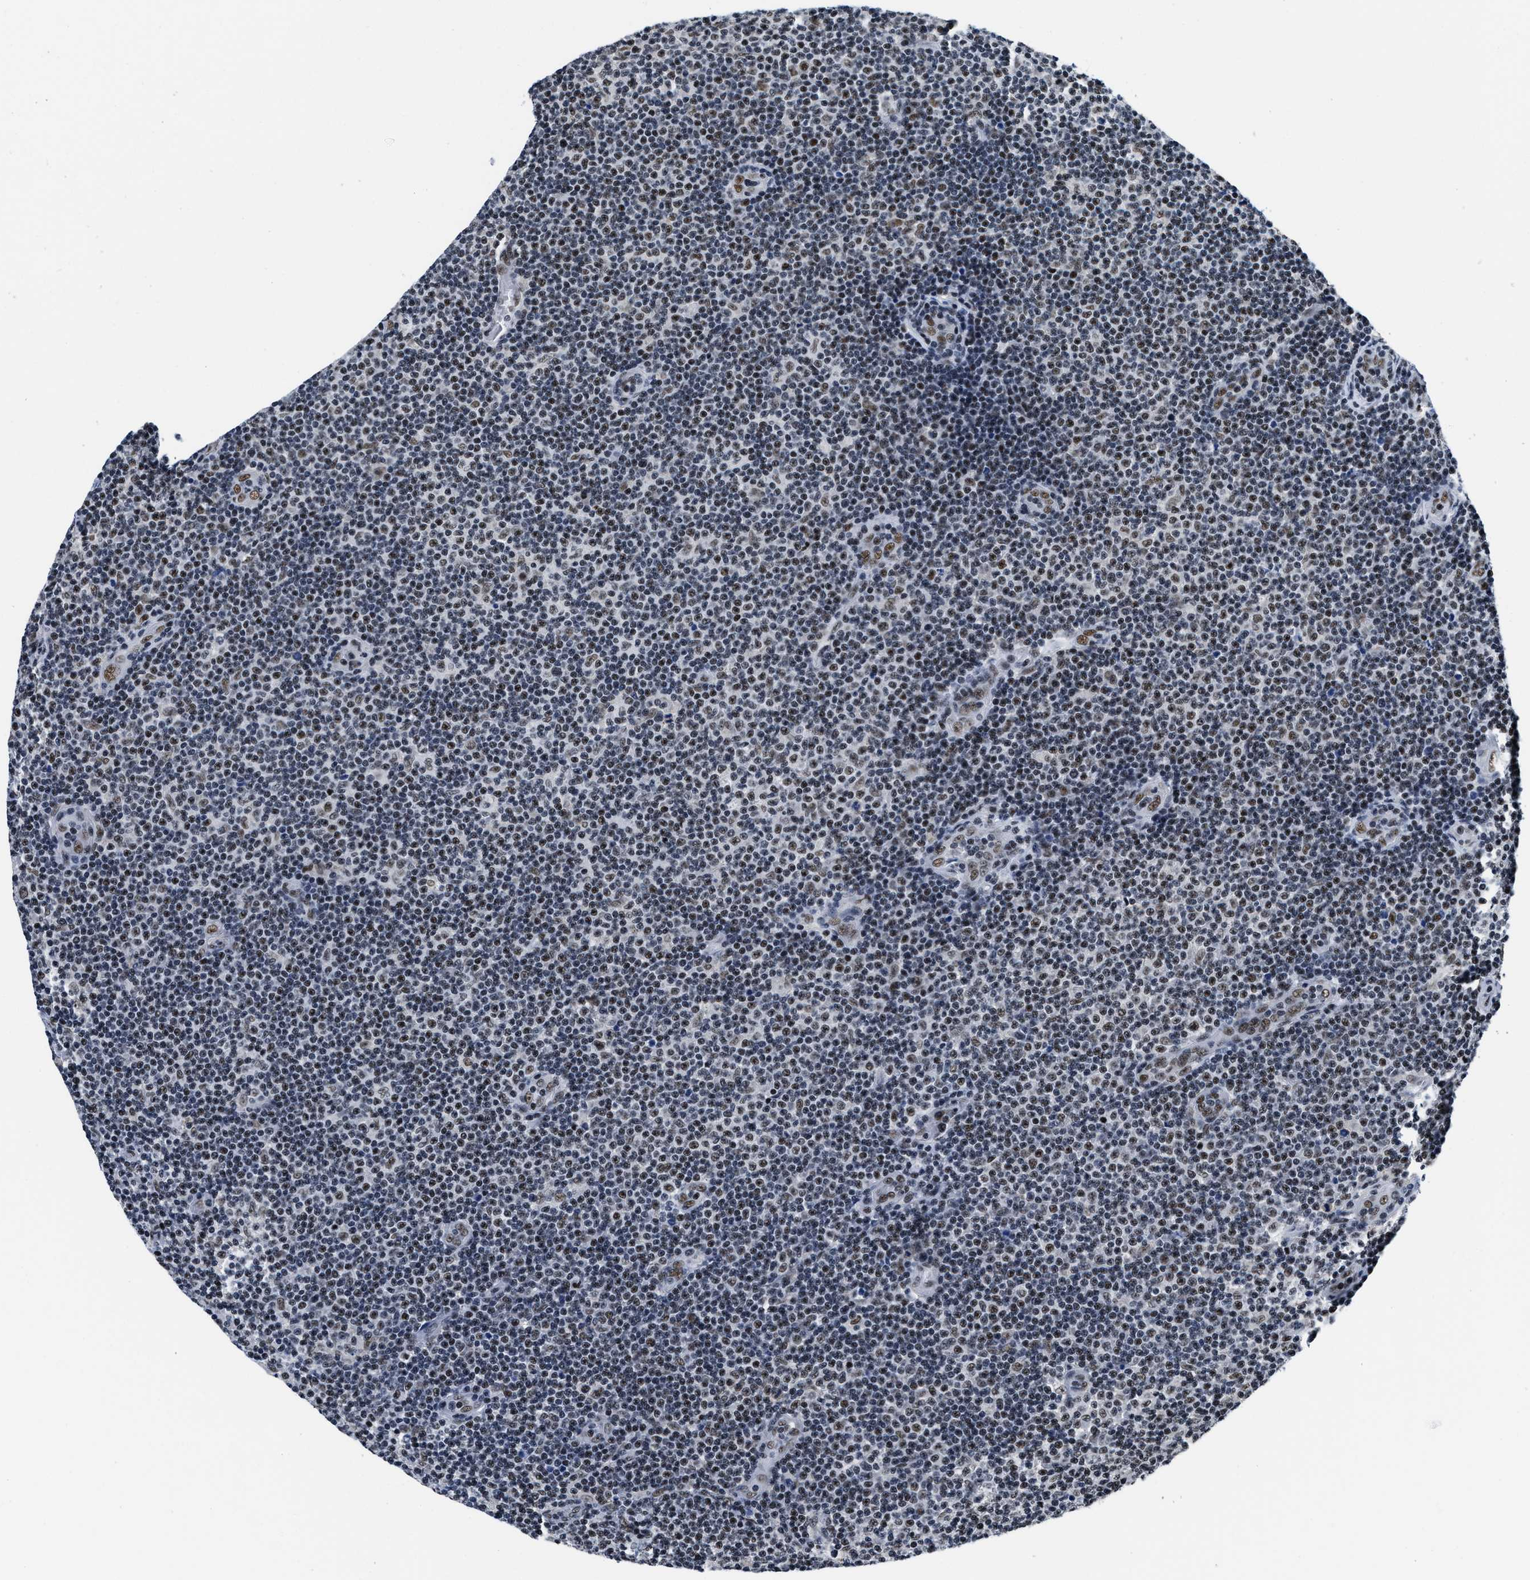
{"staining": {"intensity": "moderate", "quantity": "25%-75%", "location": "nuclear"}, "tissue": "lymphoma", "cell_type": "Tumor cells", "image_type": "cancer", "snomed": [{"axis": "morphology", "description": "Malignant lymphoma, non-Hodgkin's type, Low grade"}, {"axis": "topography", "description": "Lymph node"}], "caption": "Immunohistochemistry (IHC) staining of lymphoma, which shows medium levels of moderate nuclear positivity in approximately 25%-75% of tumor cells indicating moderate nuclear protein staining. The staining was performed using DAB (brown) for protein detection and nuclei were counterstained in hematoxylin (blue).", "gene": "HNRNPH2", "patient": {"sex": "male", "age": 83}}